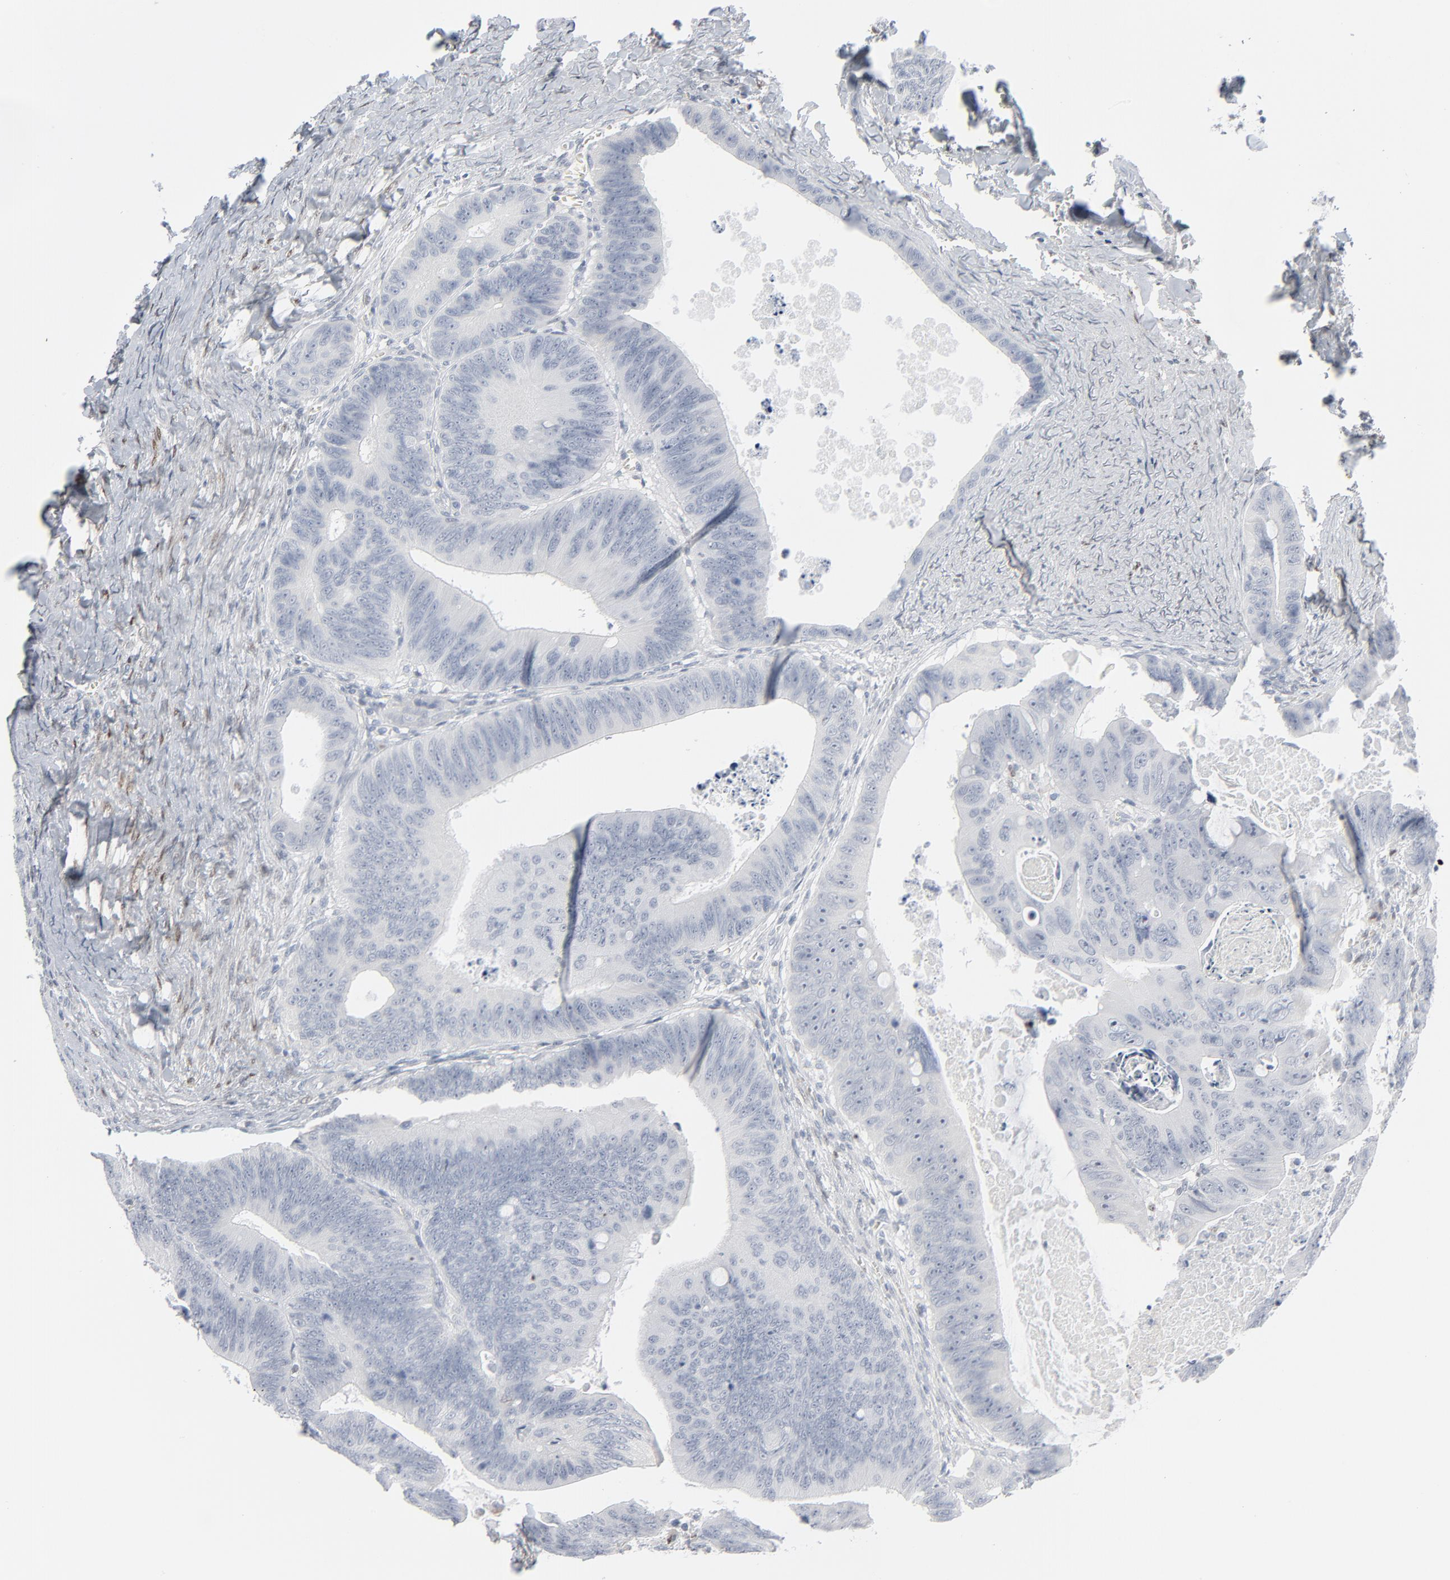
{"staining": {"intensity": "negative", "quantity": "none", "location": "none"}, "tissue": "colorectal cancer", "cell_type": "Tumor cells", "image_type": "cancer", "snomed": [{"axis": "morphology", "description": "Adenocarcinoma, NOS"}, {"axis": "topography", "description": "Rectum"}], "caption": "Immunohistochemistry of colorectal cancer displays no expression in tumor cells. The staining was performed using DAB (3,3'-diaminobenzidine) to visualize the protein expression in brown, while the nuclei were stained in blue with hematoxylin (Magnification: 20x).", "gene": "MITF", "patient": {"sex": "male", "age": 55}}